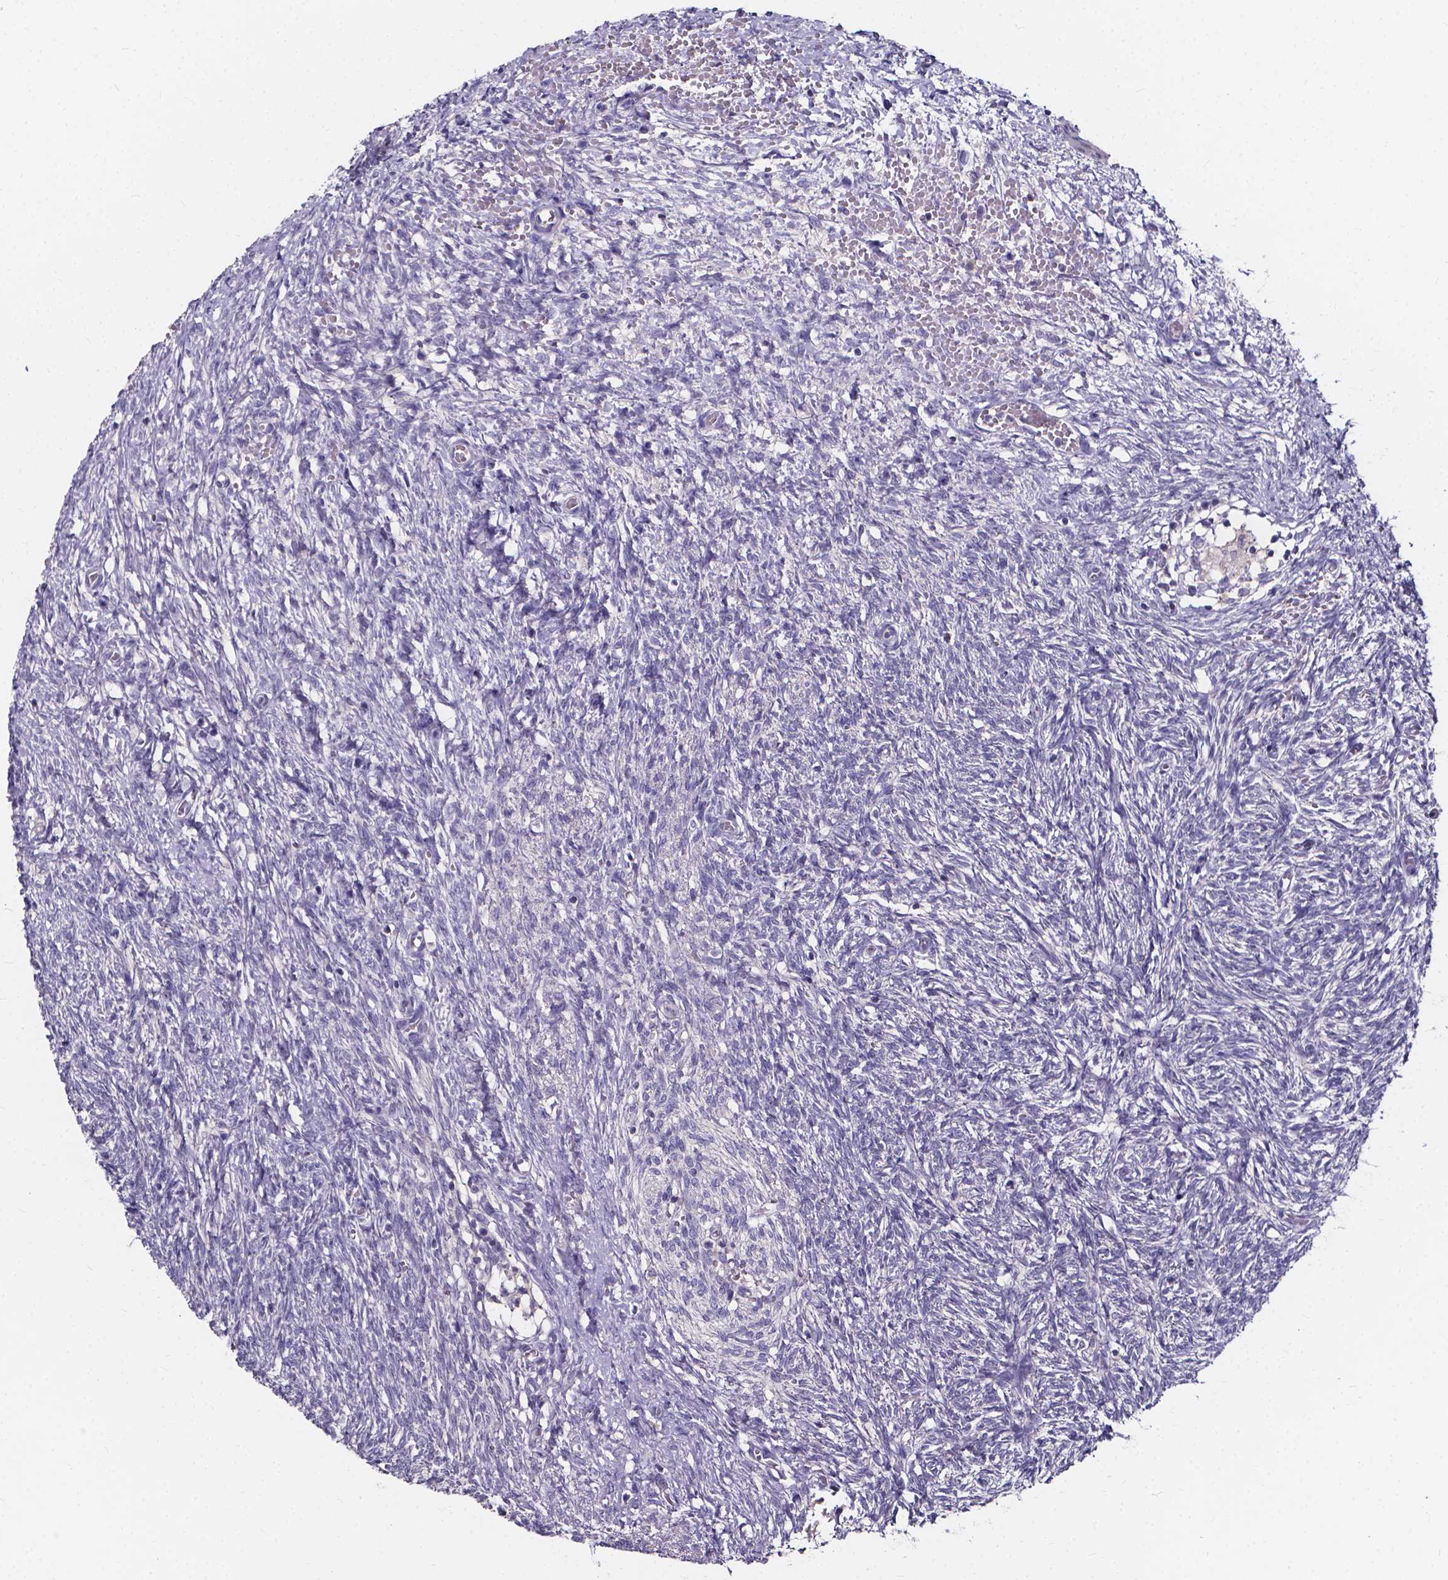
{"staining": {"intensity": "negative", "quantity": "none", "location": "none"}, "tissue": "ovary", "cell_type": "Ovarian stroma cells", "image_type": "normal", "snomed": [{"axis": "morphology", "description": "Normal tissue, NOS"}, {"axis": "topography", "description": "Ovary"}], "caption": "Immunohistochemistry photomicrograph of normal ovary: ovary stained with DAB (3,3'-diaminobenzidine) displays no significant protein positivity in ovarian stroma cells. (DAB IHC with hematoxylin counter stain).", "gene": "SPOCD1", "patient": {"sex": "female", "age": 46}}